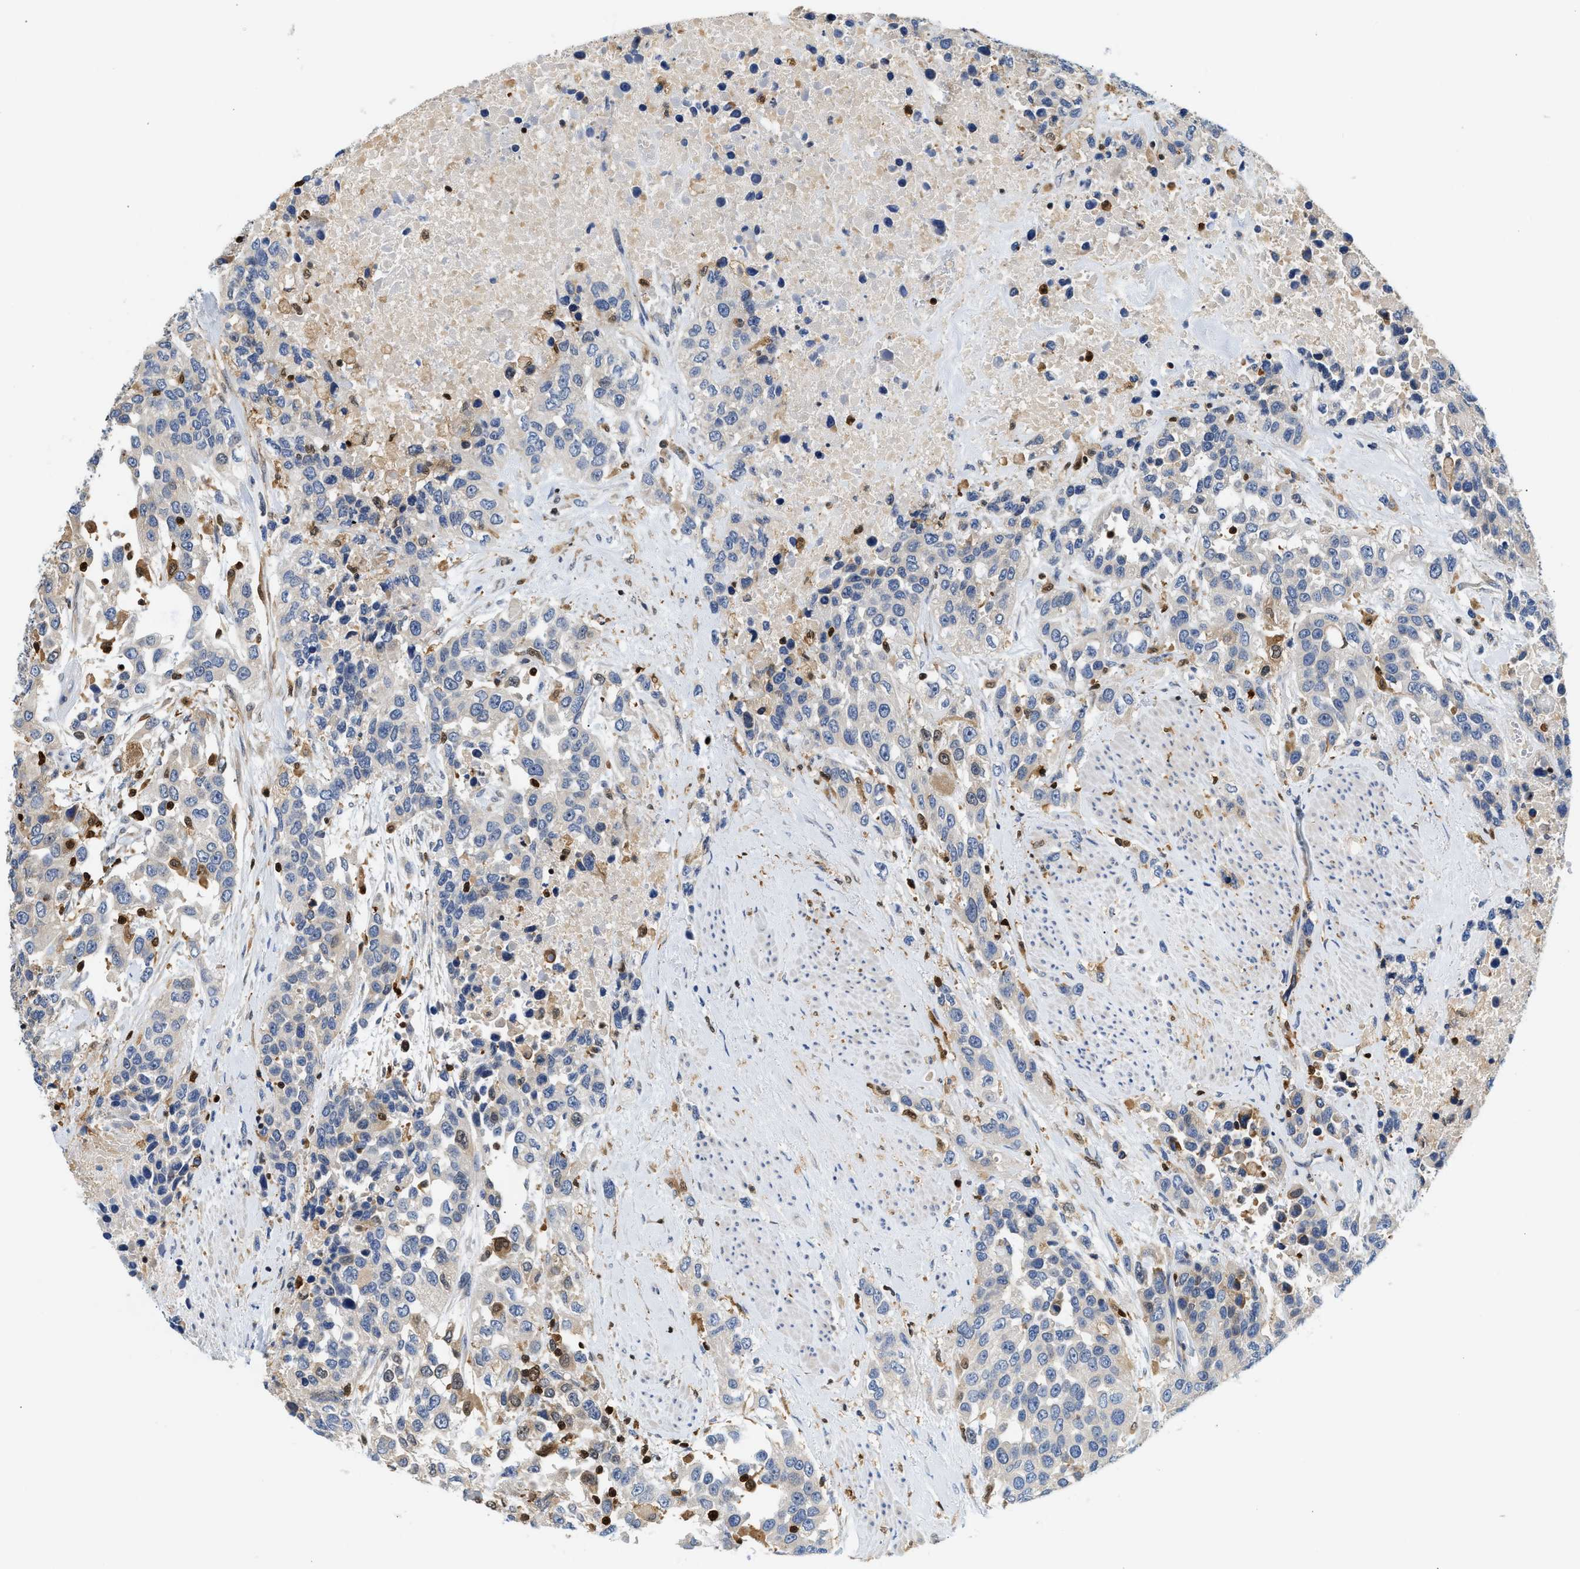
{"staining": {"intensity": "weak", "quantity": "<25%", "location": "cytoplasmic/membranous"}, "tissue": "urothelial cancer", "cell_type": "Tumor cells", "image_type": "cancer", "snomed": [{"axis": "morphology", "description": "Urothelial carcinoma, High grade"}, {"axis": "topography", "description": "Urinary bladder"}], "caption": "Histopathology image shows no protein staining in tumor cells of urothelial cancer tissue.", "gene": "SLIT2", "patient": {"sex": "female", "age": 80}}